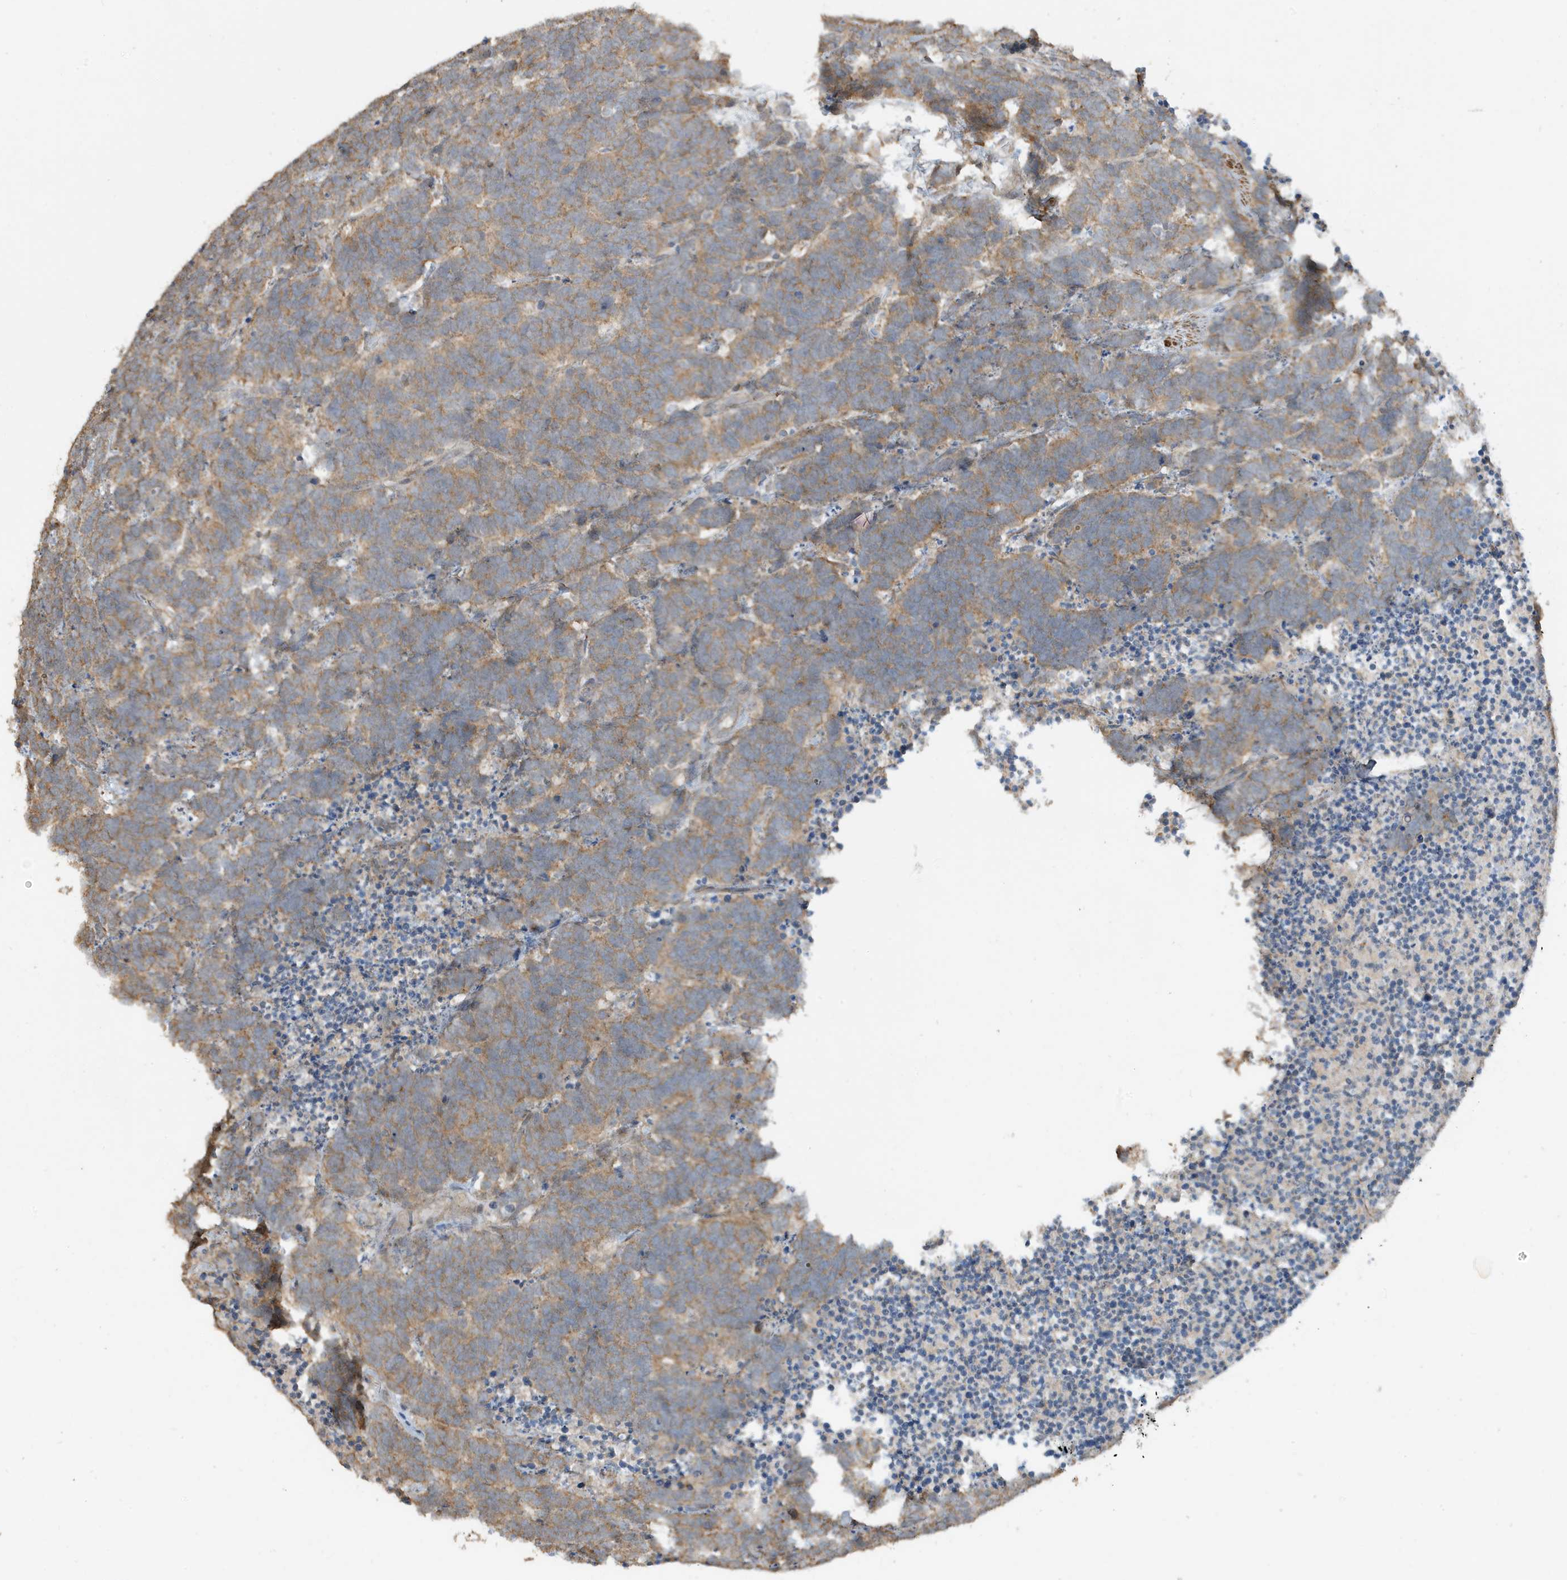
{"staining": {"intensity": "moderate", "quantity": ">75%", "location": "cytoplasmic/membranous"}, "tissue": "carcinoid", "cell_type": "Tumor cells", "image_type": "cancer", "snomed": [{"axis": "morphology", "description": "Carcinoma, NOS"}, {"axis": "morphology", "description": "Carcinoid, malignant, NOS"}, {"axis": "topography", "description": "Urinary bladder"}], "caption": "A brown stain highlights moderate cytoplasmic/membranous expression of a protein in carcinoid tumor cells.", "gene": "PRRT3", "patient": {"sex": "male", "age": 57}}